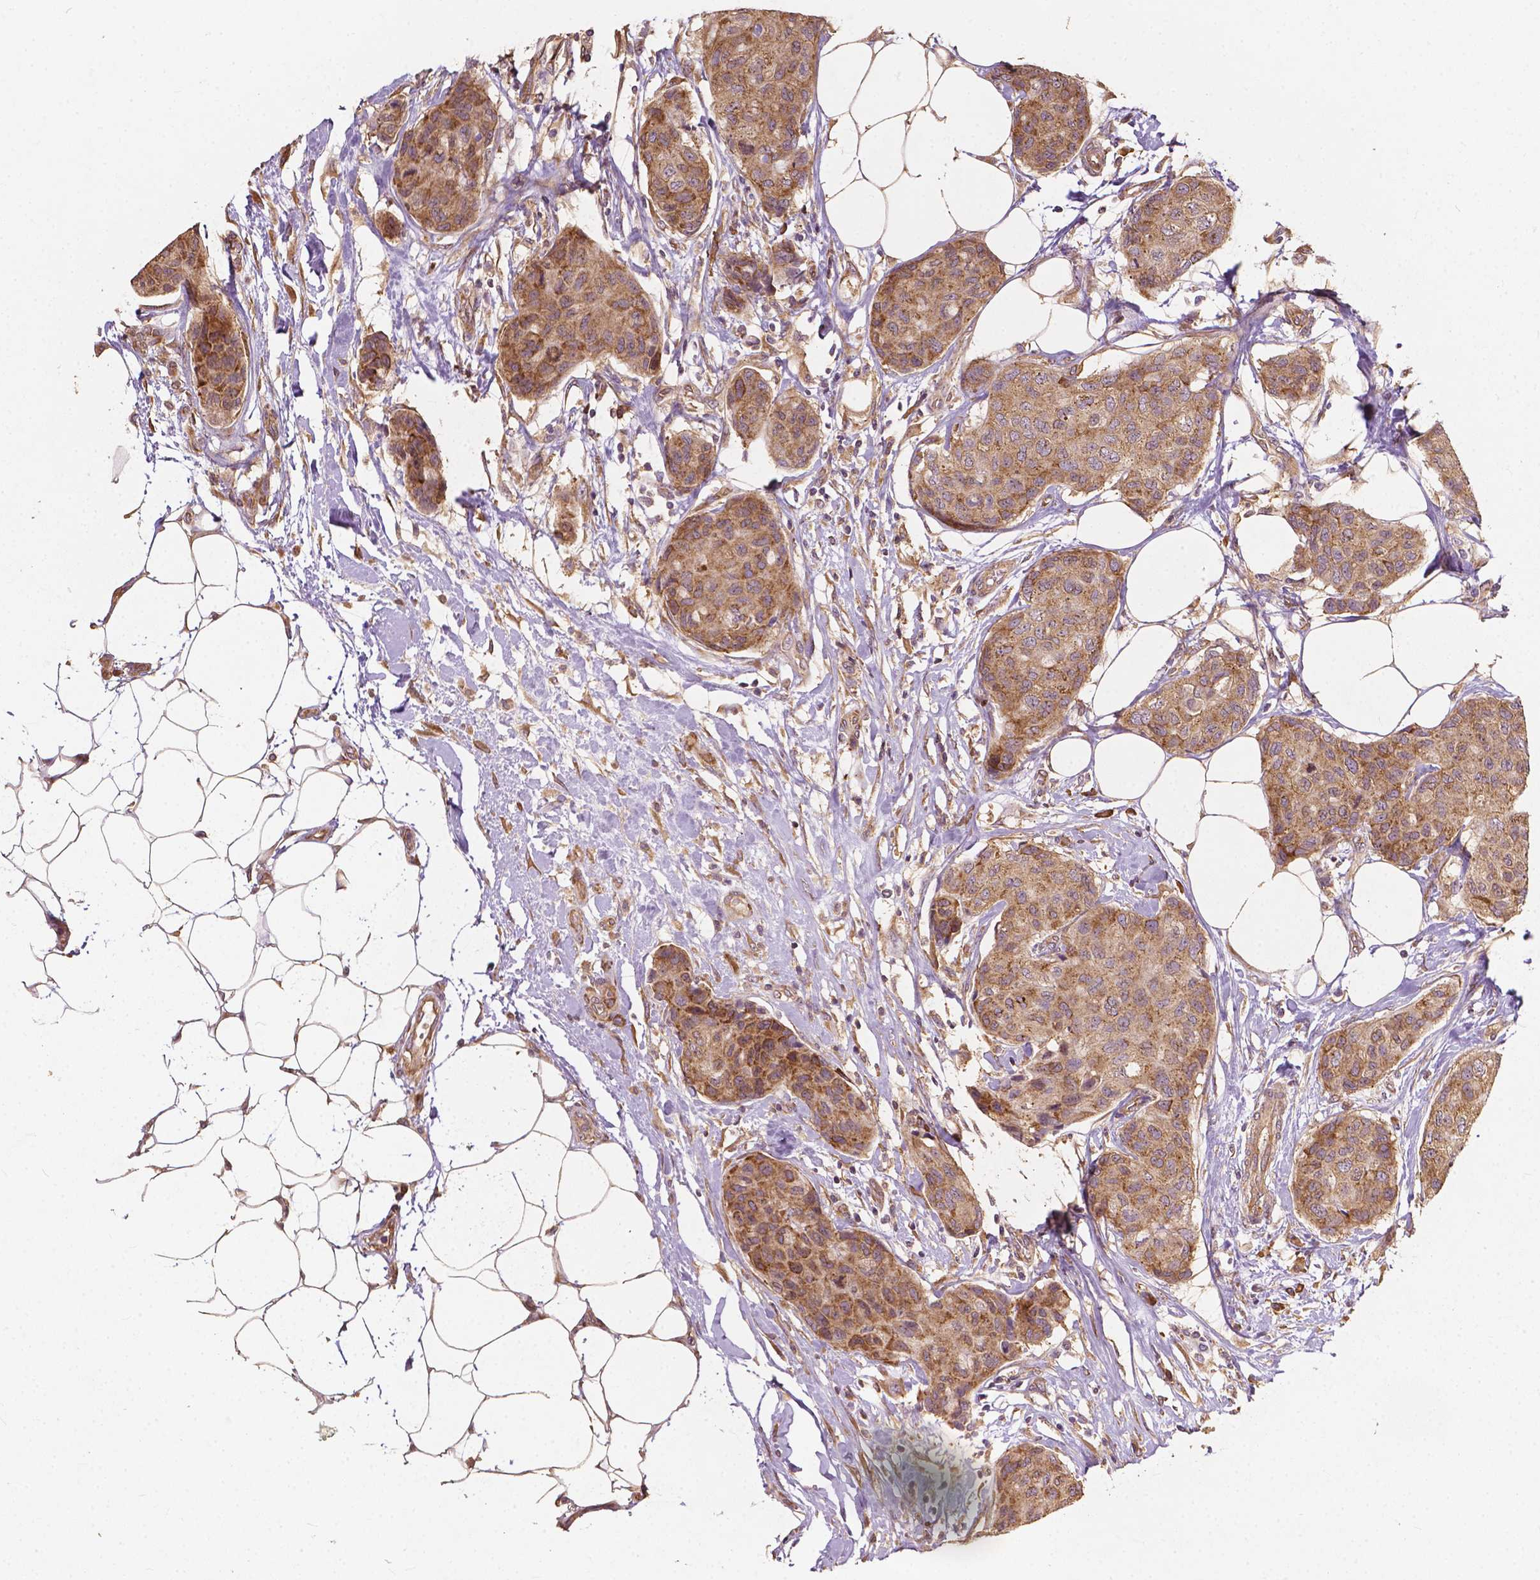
{"staining": {"intensity": "moderate", "quantity": ">75%", "location": "cytoplasmic/membranous"}, "tissue": "breast cancer", "cell_type": "Tumor cells", "image_type": "cancer", "snomed": [{"axis": "morphology", "description": "Duct carcinoma"}, {"axis": "topography", "description": "Breast"}], "caption": "A high-resolution photomicrograph shows IHC staining of breast cancer (infiltrating ductal carcinoma), which demonstrates moderate cytoplasmic/membranous expression in approximately >75% of tumor cells.", "gene": "G3BP1", "patient": {"sex": "female", "age": 80}}